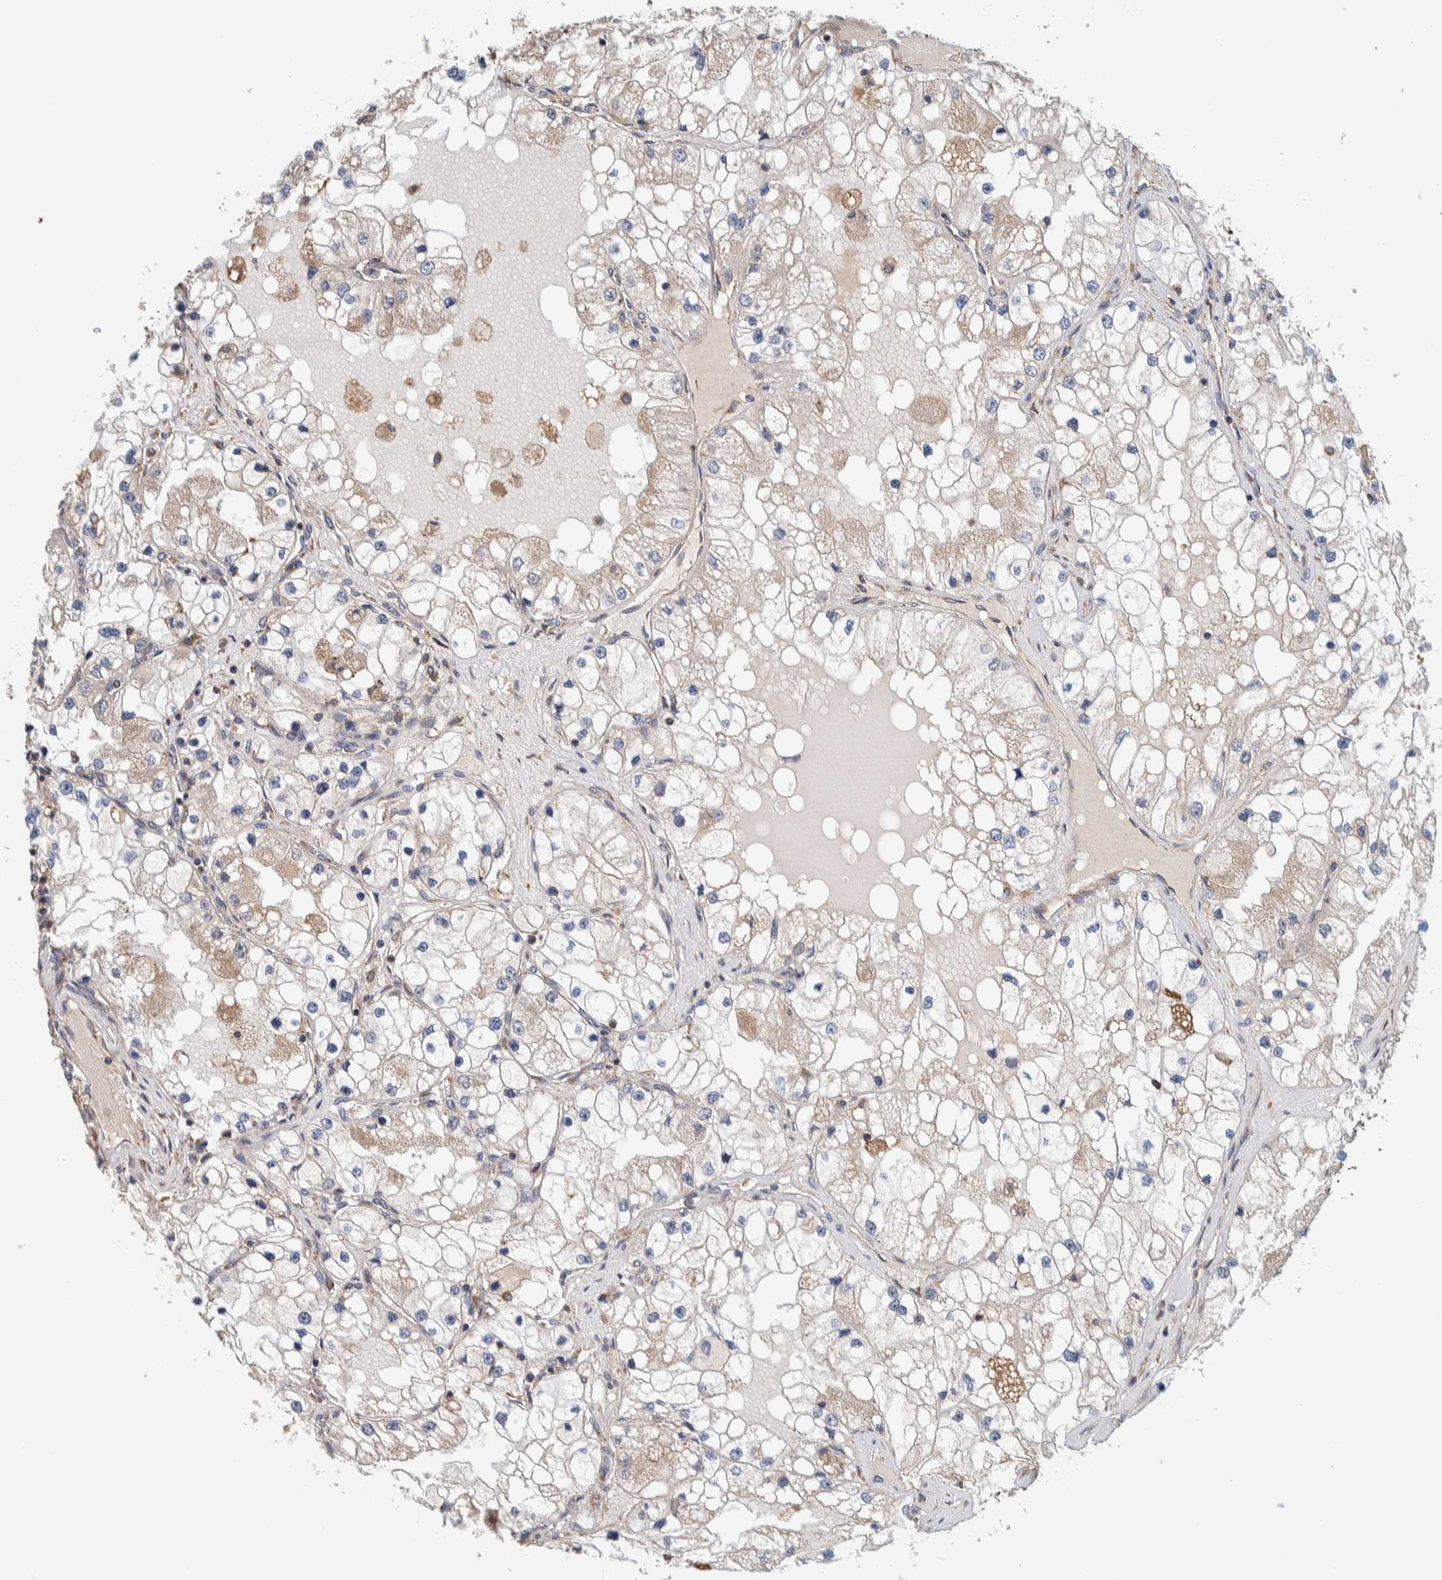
{"staining": {"intensity": "weak", "quantity": "<25%", "location": "cytoplasmic/membranous"}, "tissue": "renal cancer", "cell_type": "Tumor cells", "image_type": "cancer", "snomed": [{"axis": "morphology", "description": "Adenocarcinoma, NOS"}, {"axis": "topography", "description": "Kidney"}], "caption": "Protein analysis of adenocarcinoma (renal) demonstrates no significant expression in tumor cells.", "gene": "PLA2G3", "patient": {"sex": "male", "age": 68}}